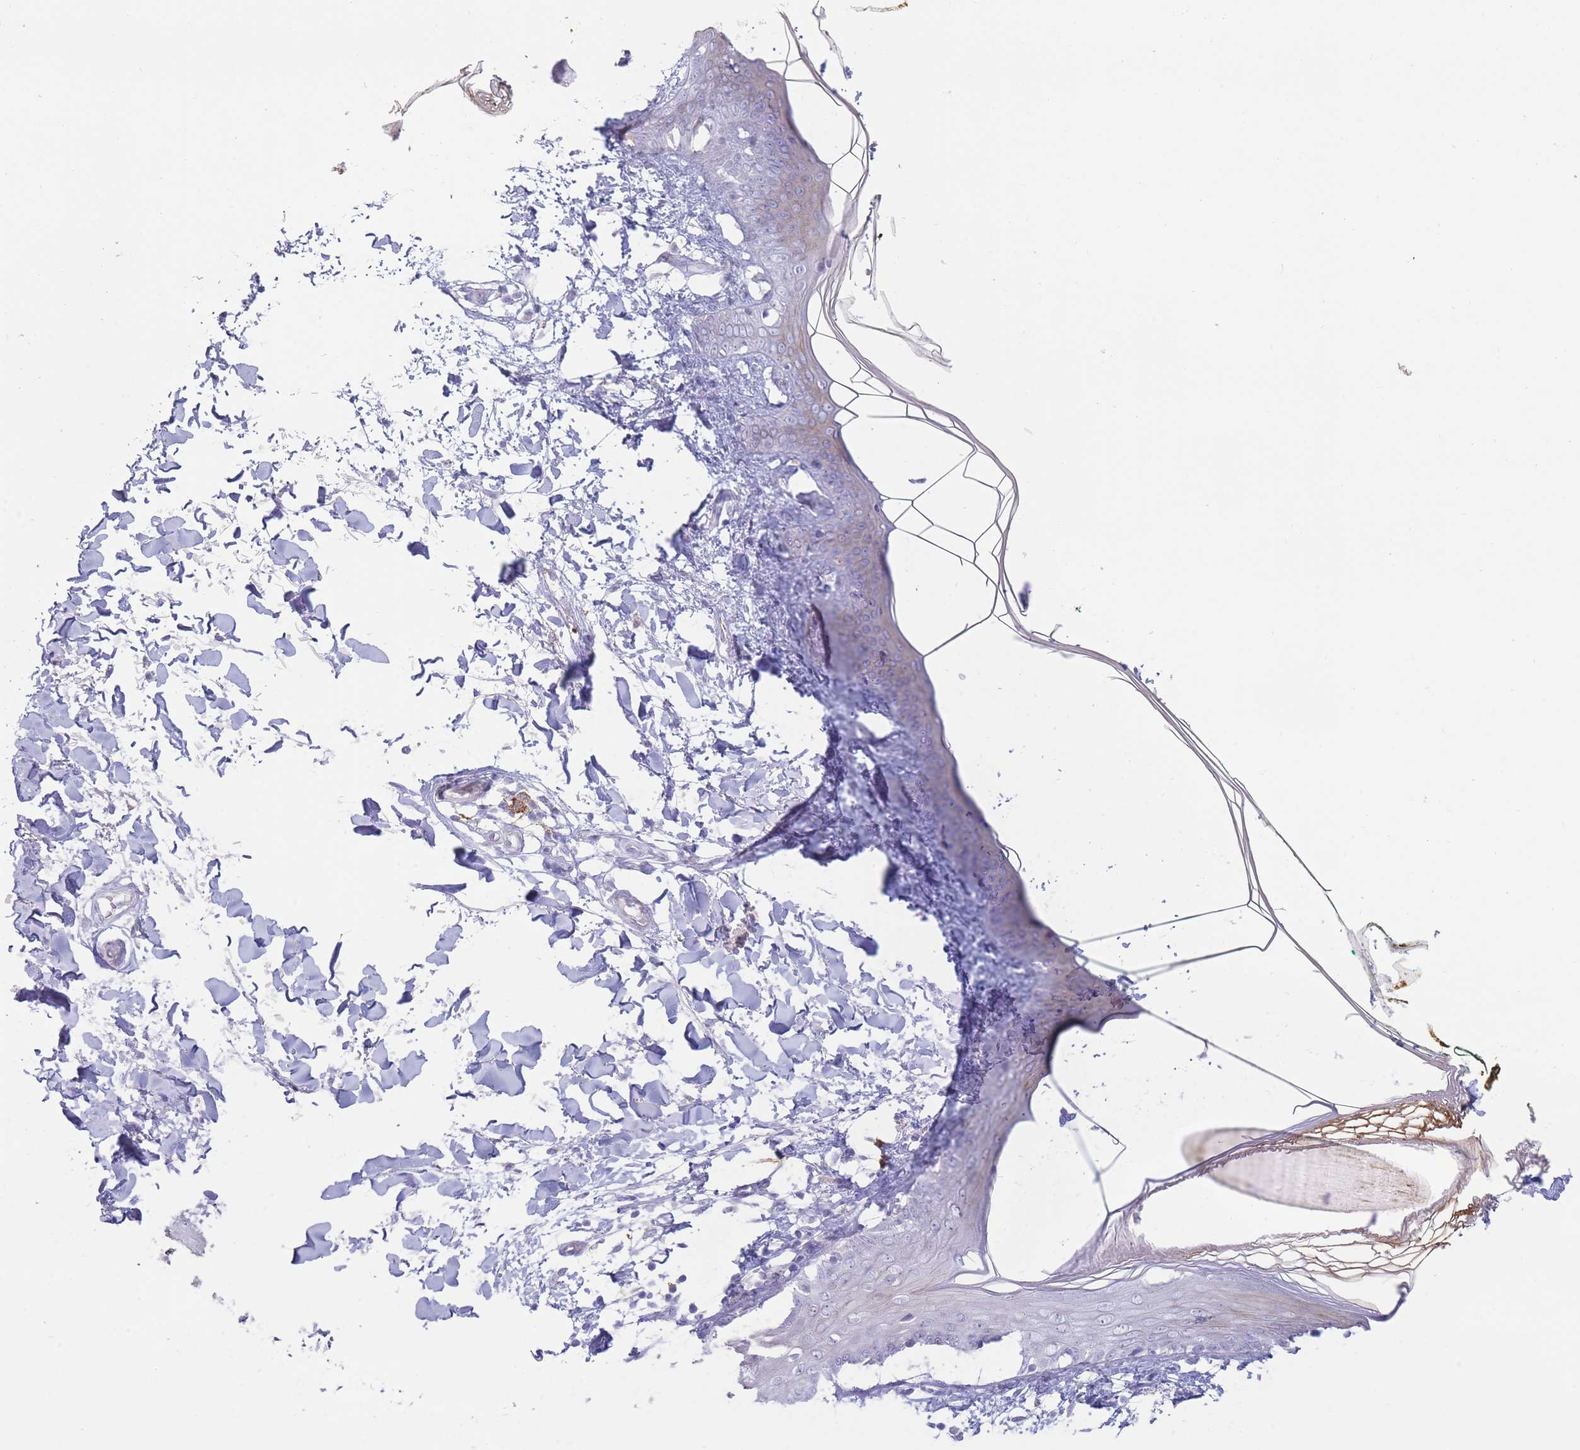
{"staining": {"intensity": "negative", "quantity": "none", "location": "none"}, "tissue": "skin", "cell_type": "Fibroblasts", "image_type": "normal", "snomed": [{"axis": "morphology", "description": "Normal tissue, NOS"}, {"axis": "topography", "description": "Skin"}], "caption": "IHC micrograph of normal skin: skin stained with DAB (3,3'-diaminobenzidine) demonstrates no significant protein positivity in fibroblasts.", "gene": "UTP14A", "patient": {"sex": "female", "age": 34}}